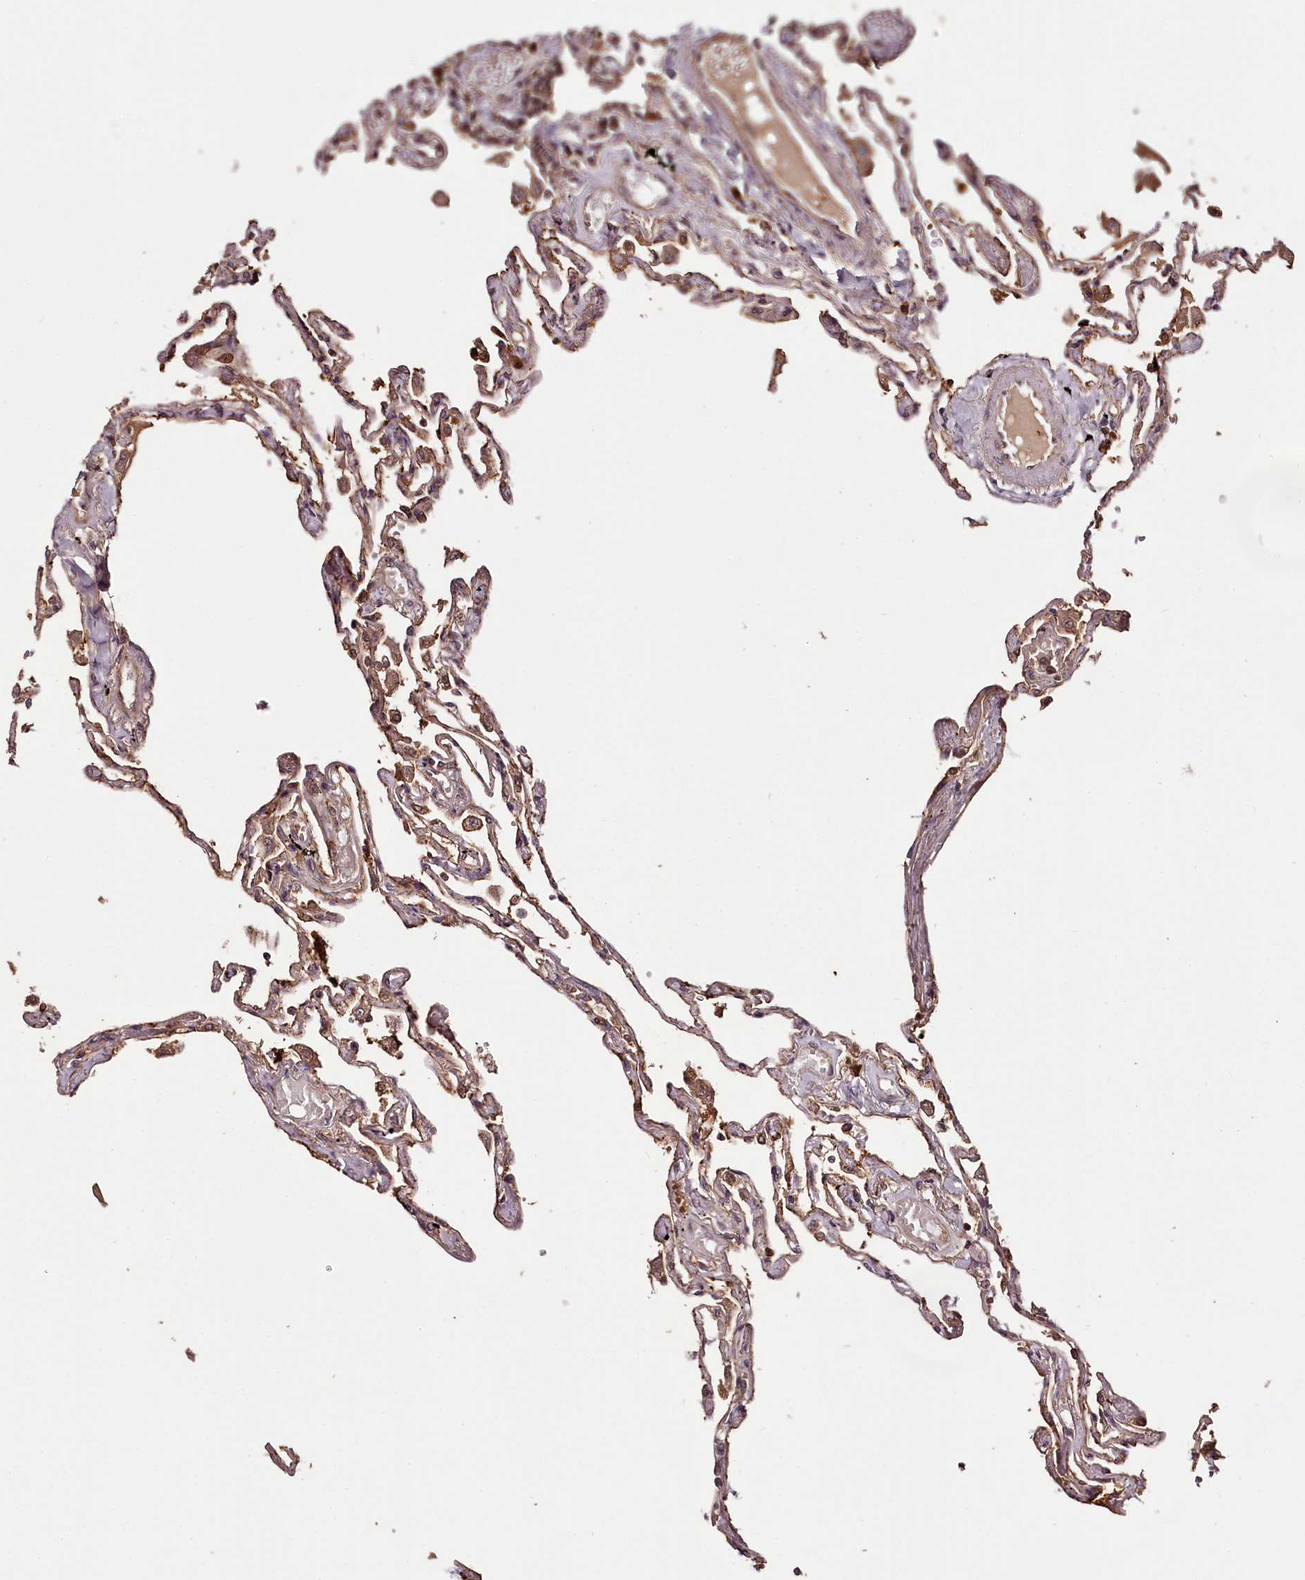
{"staining": {"intensity": "moderate", "quantity": ">75%", "location": "cytoplasmic/membranous,nuclear"}, "tissue": "lung", "cell_type": "Alveolar cells", "image_type": "normal", "snomed": [{"axis": "morphology", "description": "Normal tissue, NOS"}, {"axis": "topography", "description": "Lung"}], "caption": "The immunohistochemical stain shows moderate cytoplasmic/membranous,nuclear positivity in alveolar cells of benign lung.", "gene": "TTC12", "patient": {"sex": "female", "age": 67}}